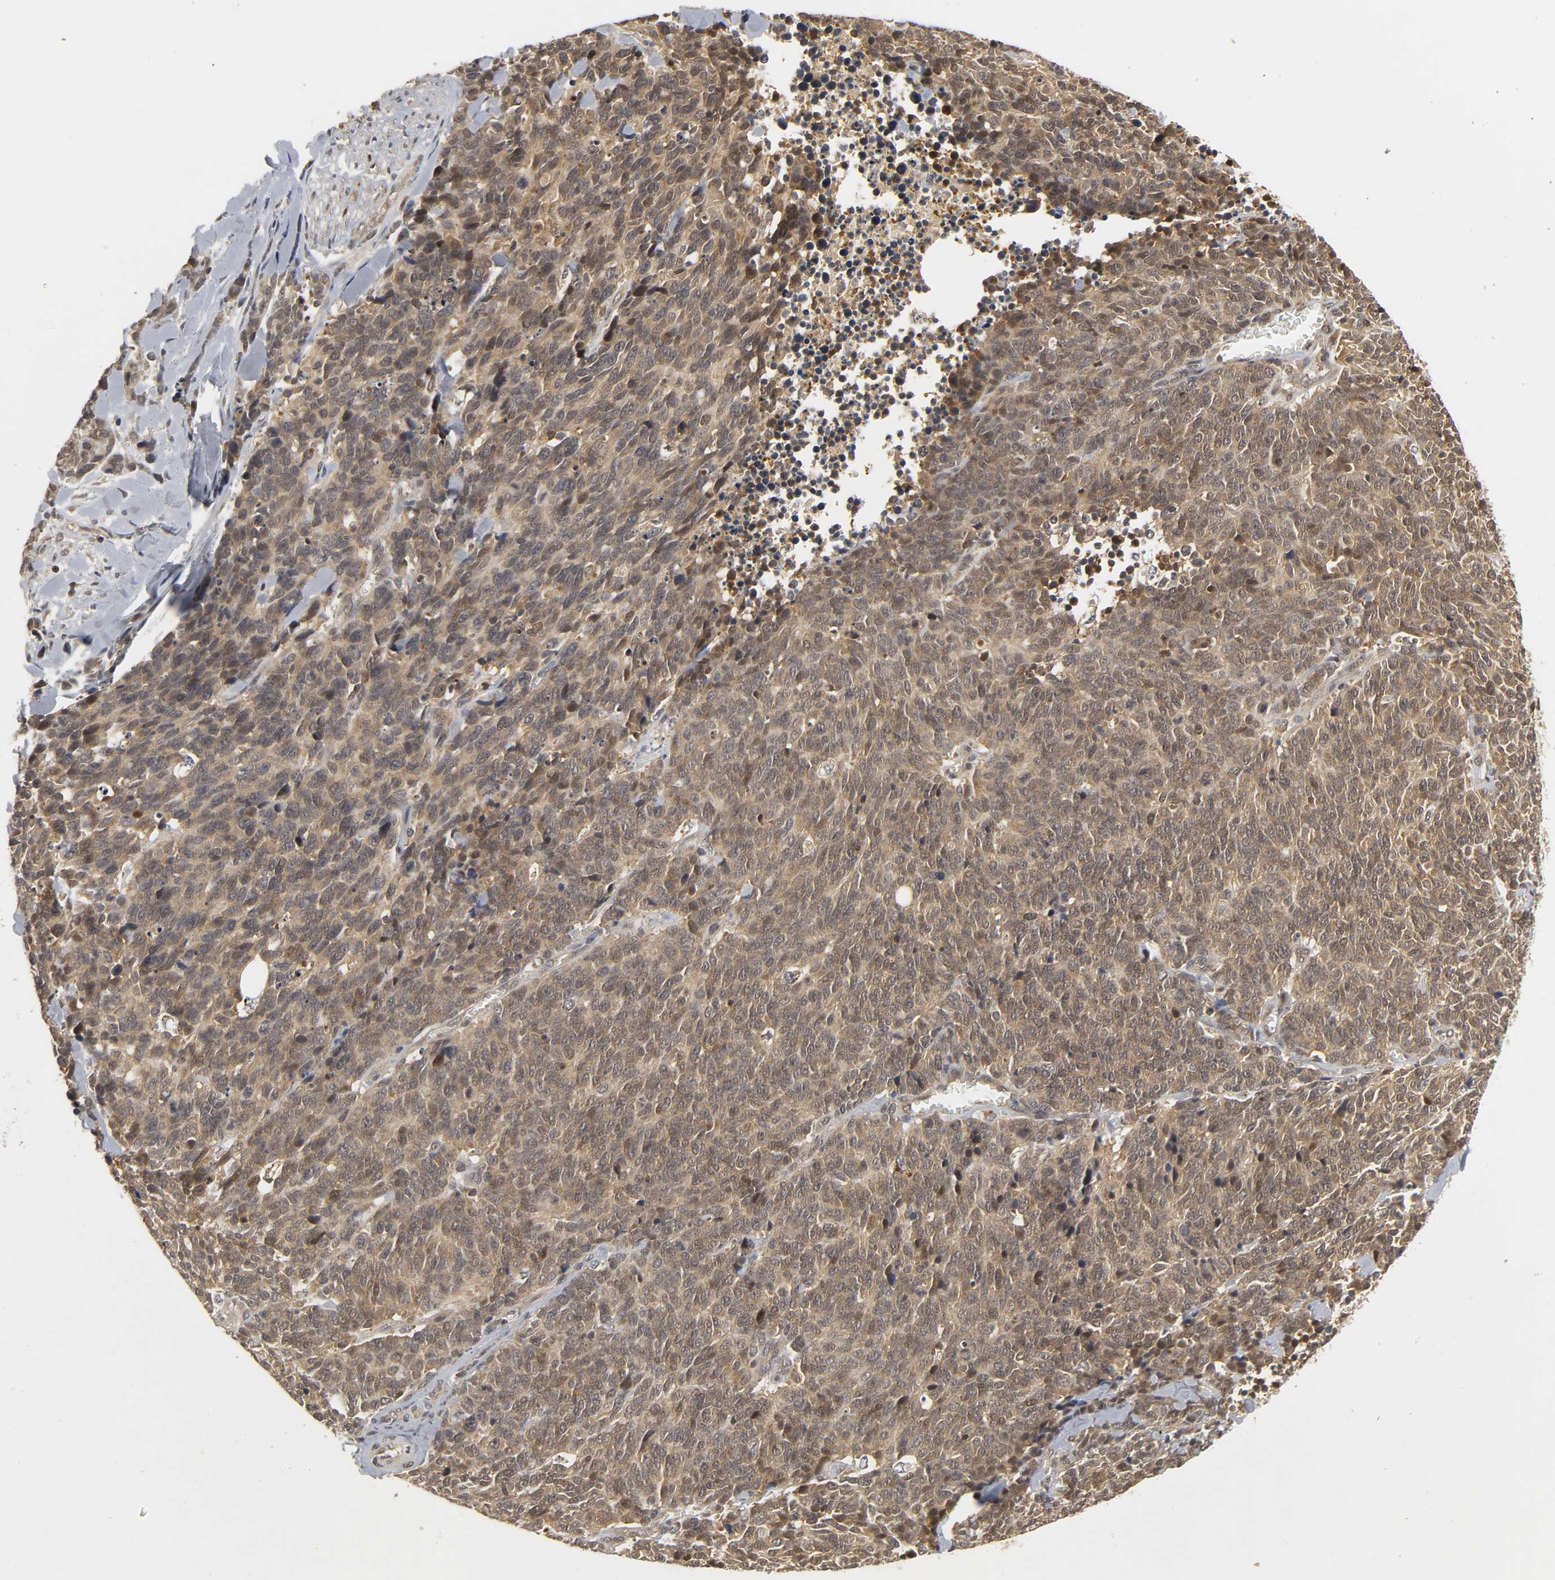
{"staining": {"intensity": "moderate", "quantity": ">75%", "location": "cytoplasmic/membranous,nuclear"}, "tissue": "lung cancer", "cell_type": "Tumor cells", "image_type": "cancer", "snomed": [{"axis": "morphology", "description": "Neoplasm, malignant, NOS"}, {"axis": "topography", "description": "Lung"}], "caption": "This is a micrograph of IHC staining of malignant neoplasm (lung), which shows moderate expression in the cytoplasmic/membranous and nuclear of tumor cells.", "gene": "PARK7", "patient": {"sex": "female", "age": 58}}